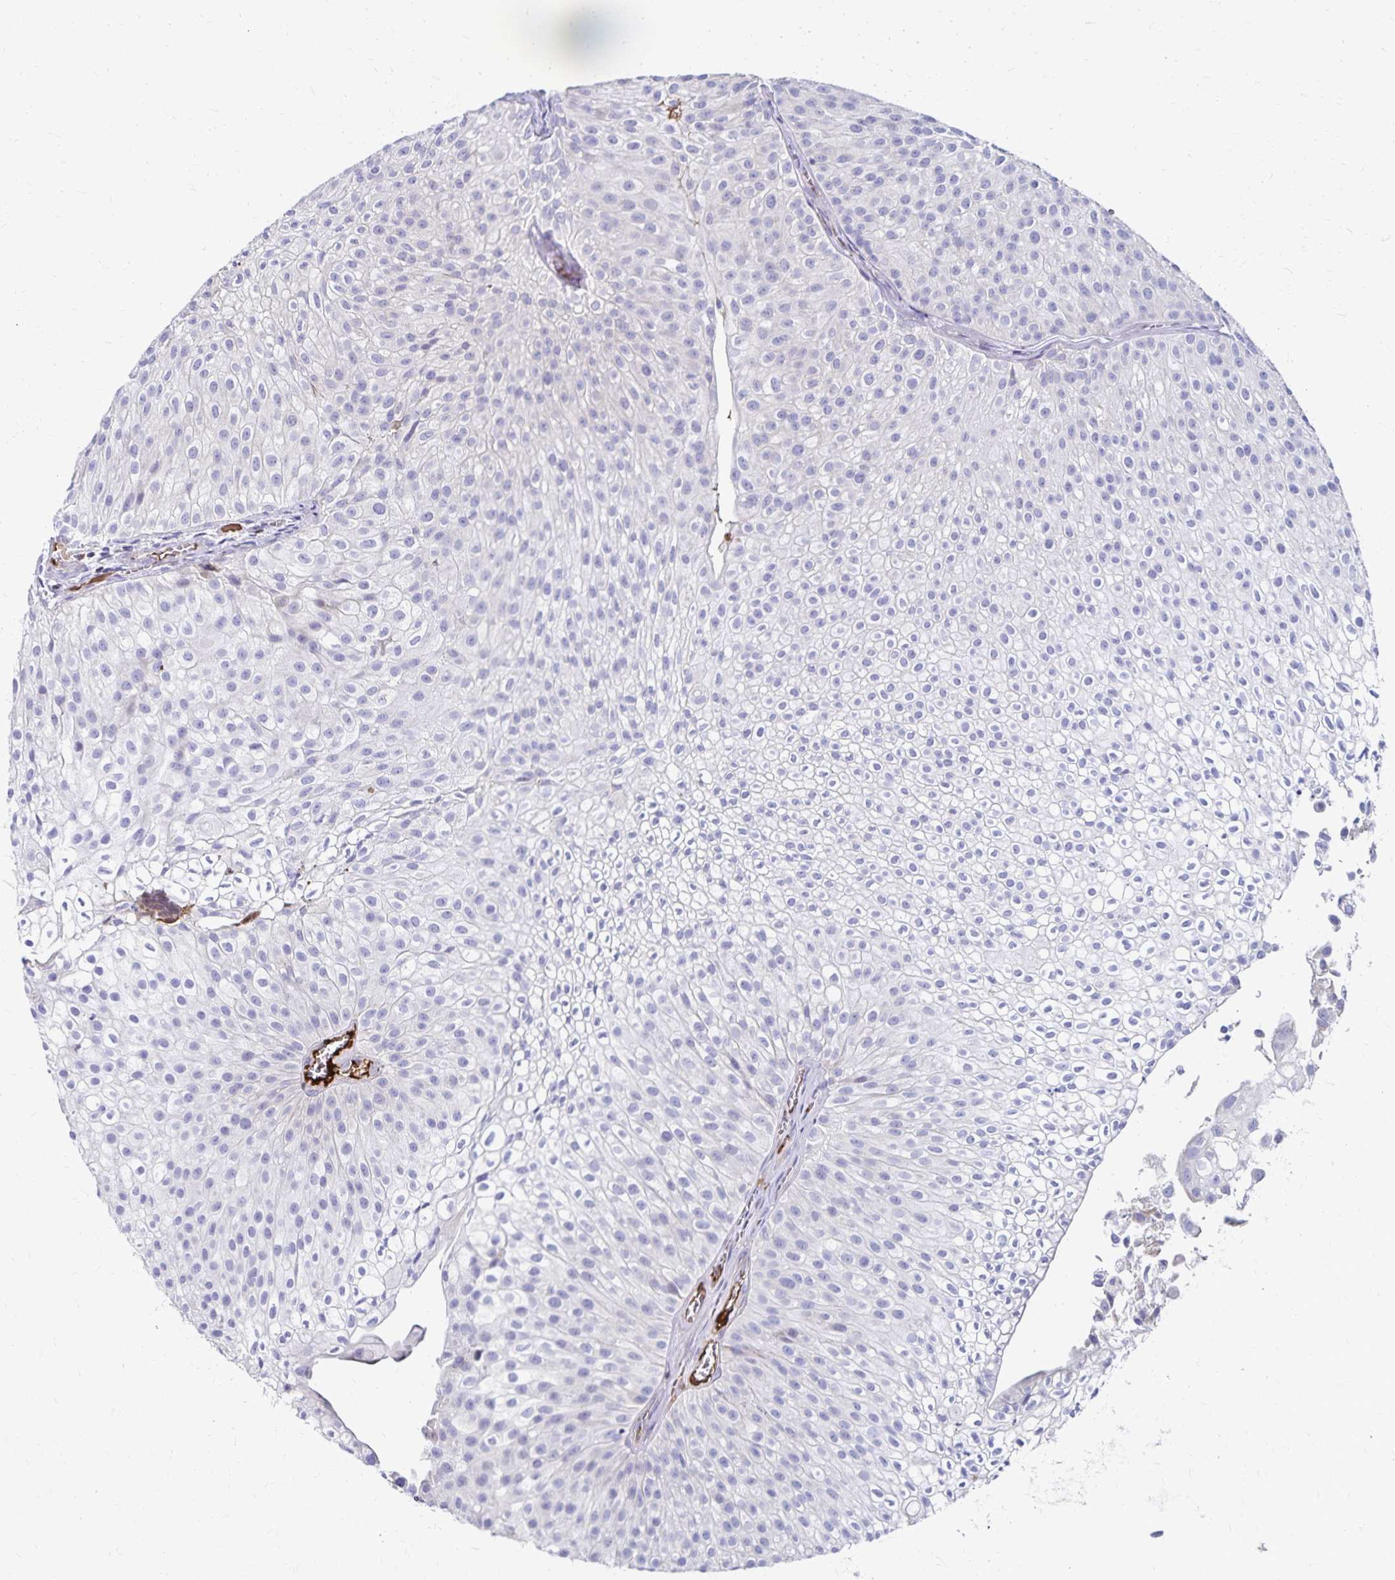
{"staining": {"intensity": "negative", "quantity": "none", "location": "none"}, "tissue": "urothelial cancer", "cell_type": "Tumor cells", "image_type": "cancer", "snomed": [{"axis": "morphology", "description": "Urothelial carcinoma, Low grade"}, {"axis": "topography", "description": "Urinary bladder"}], "caption": "Tumor cells show no significant expression in urothelial cancer. (IHC, brightfield microscopy, high magnification).", "gene": "NECAP1", "patient": {"sex": "male", "age": 70}}